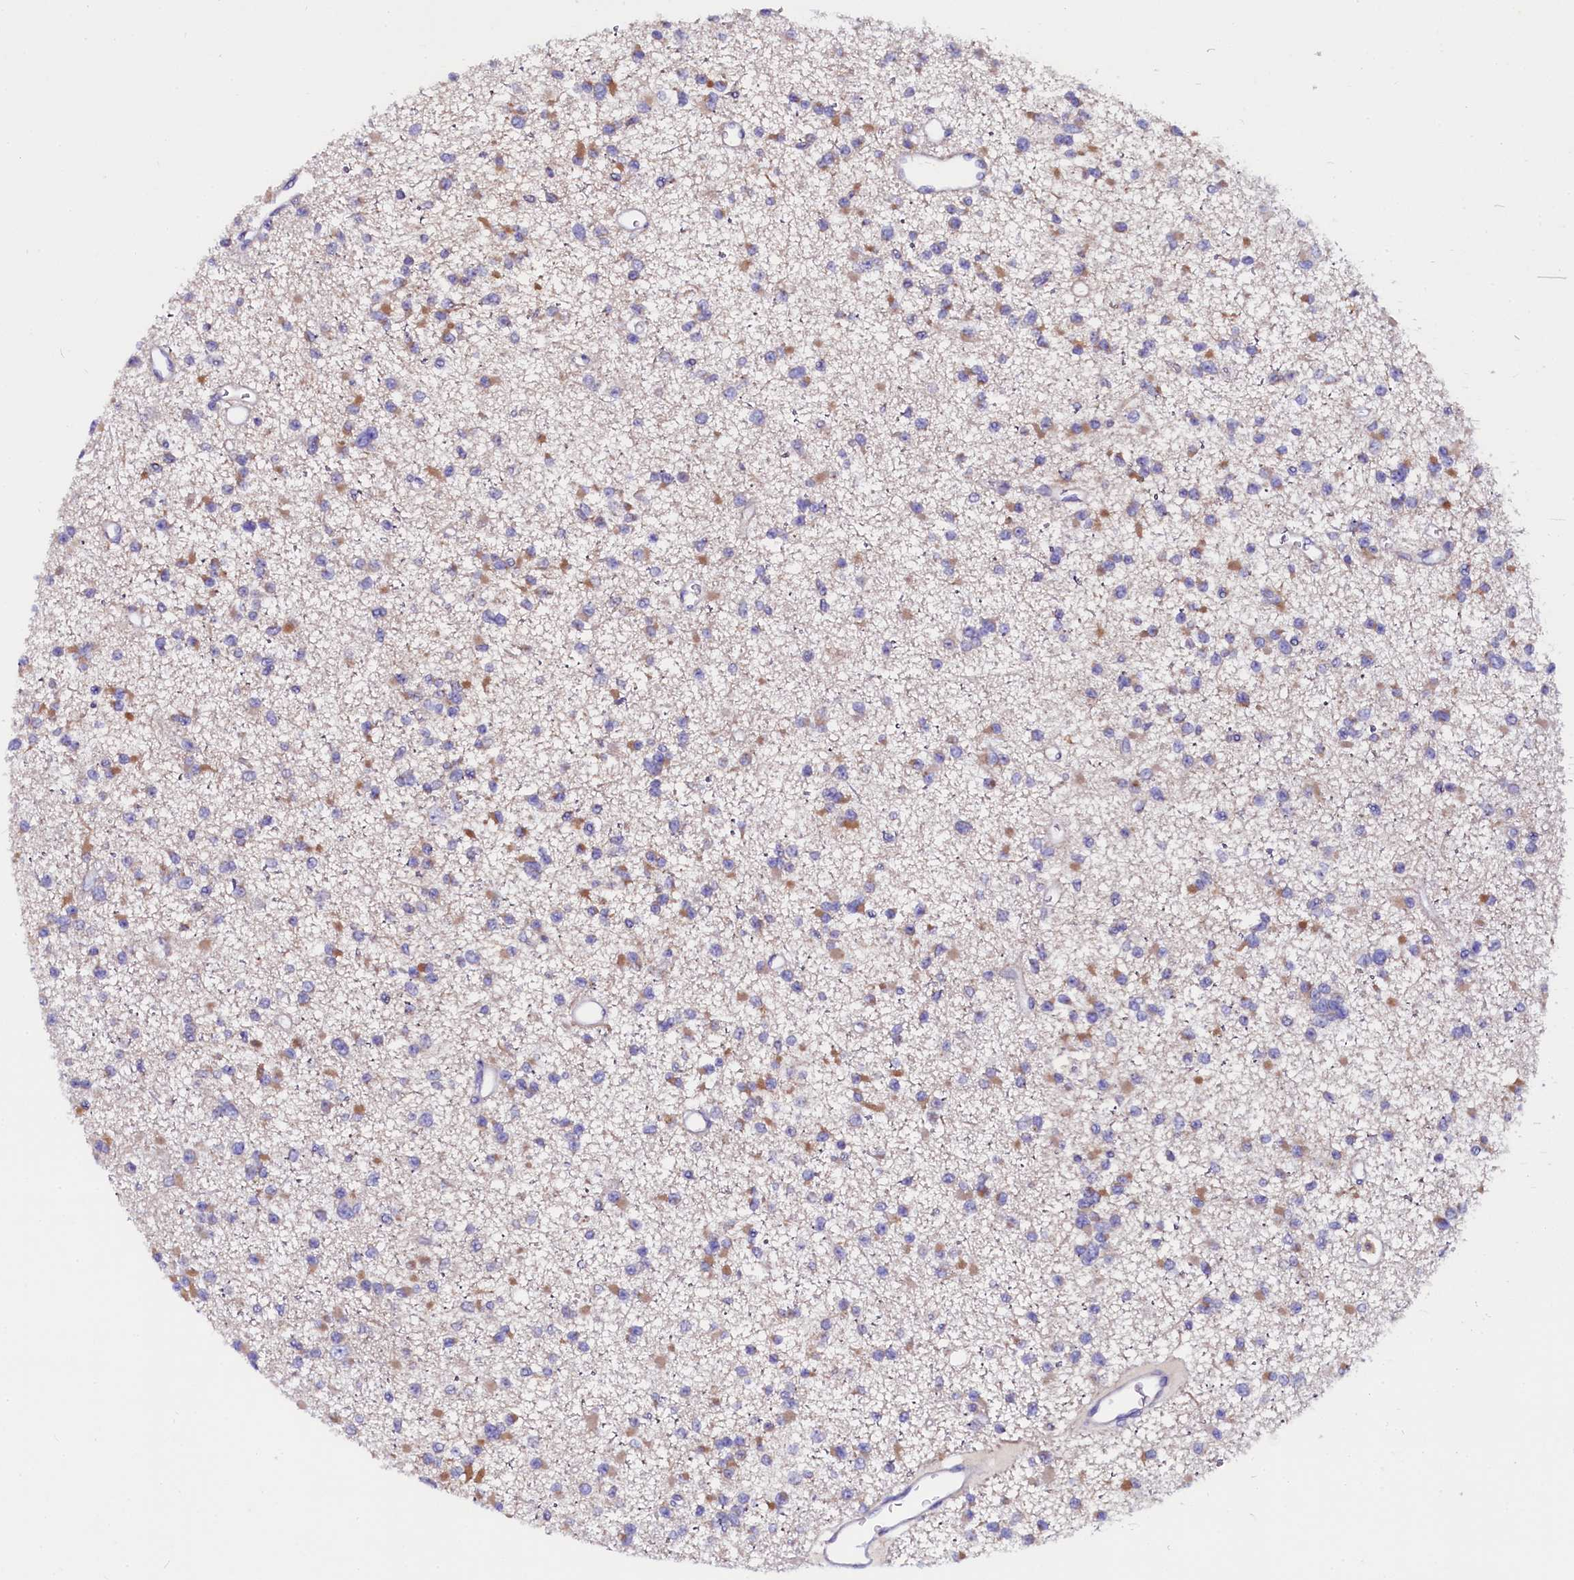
{"staining": {"intensity": "weak", "quantity": "25%-75%", "location": "cytoplasmic/membranous"}, "tissue": "glioma", "cell_type": "Tumor cells", "image_type": "cancer", "snomed": [{"axis": "morphology", "description": "Glioma, malignant, Low grade"}, {"axis": "topography", "description": "Brain"}], "caption": "Weak cytoplasmic/membranous protein staining is appreciated in about 25%-75% of tumor cells in glioma.", "gene": "OTOL1", "patient": {"sex": "female", "age": 22}}